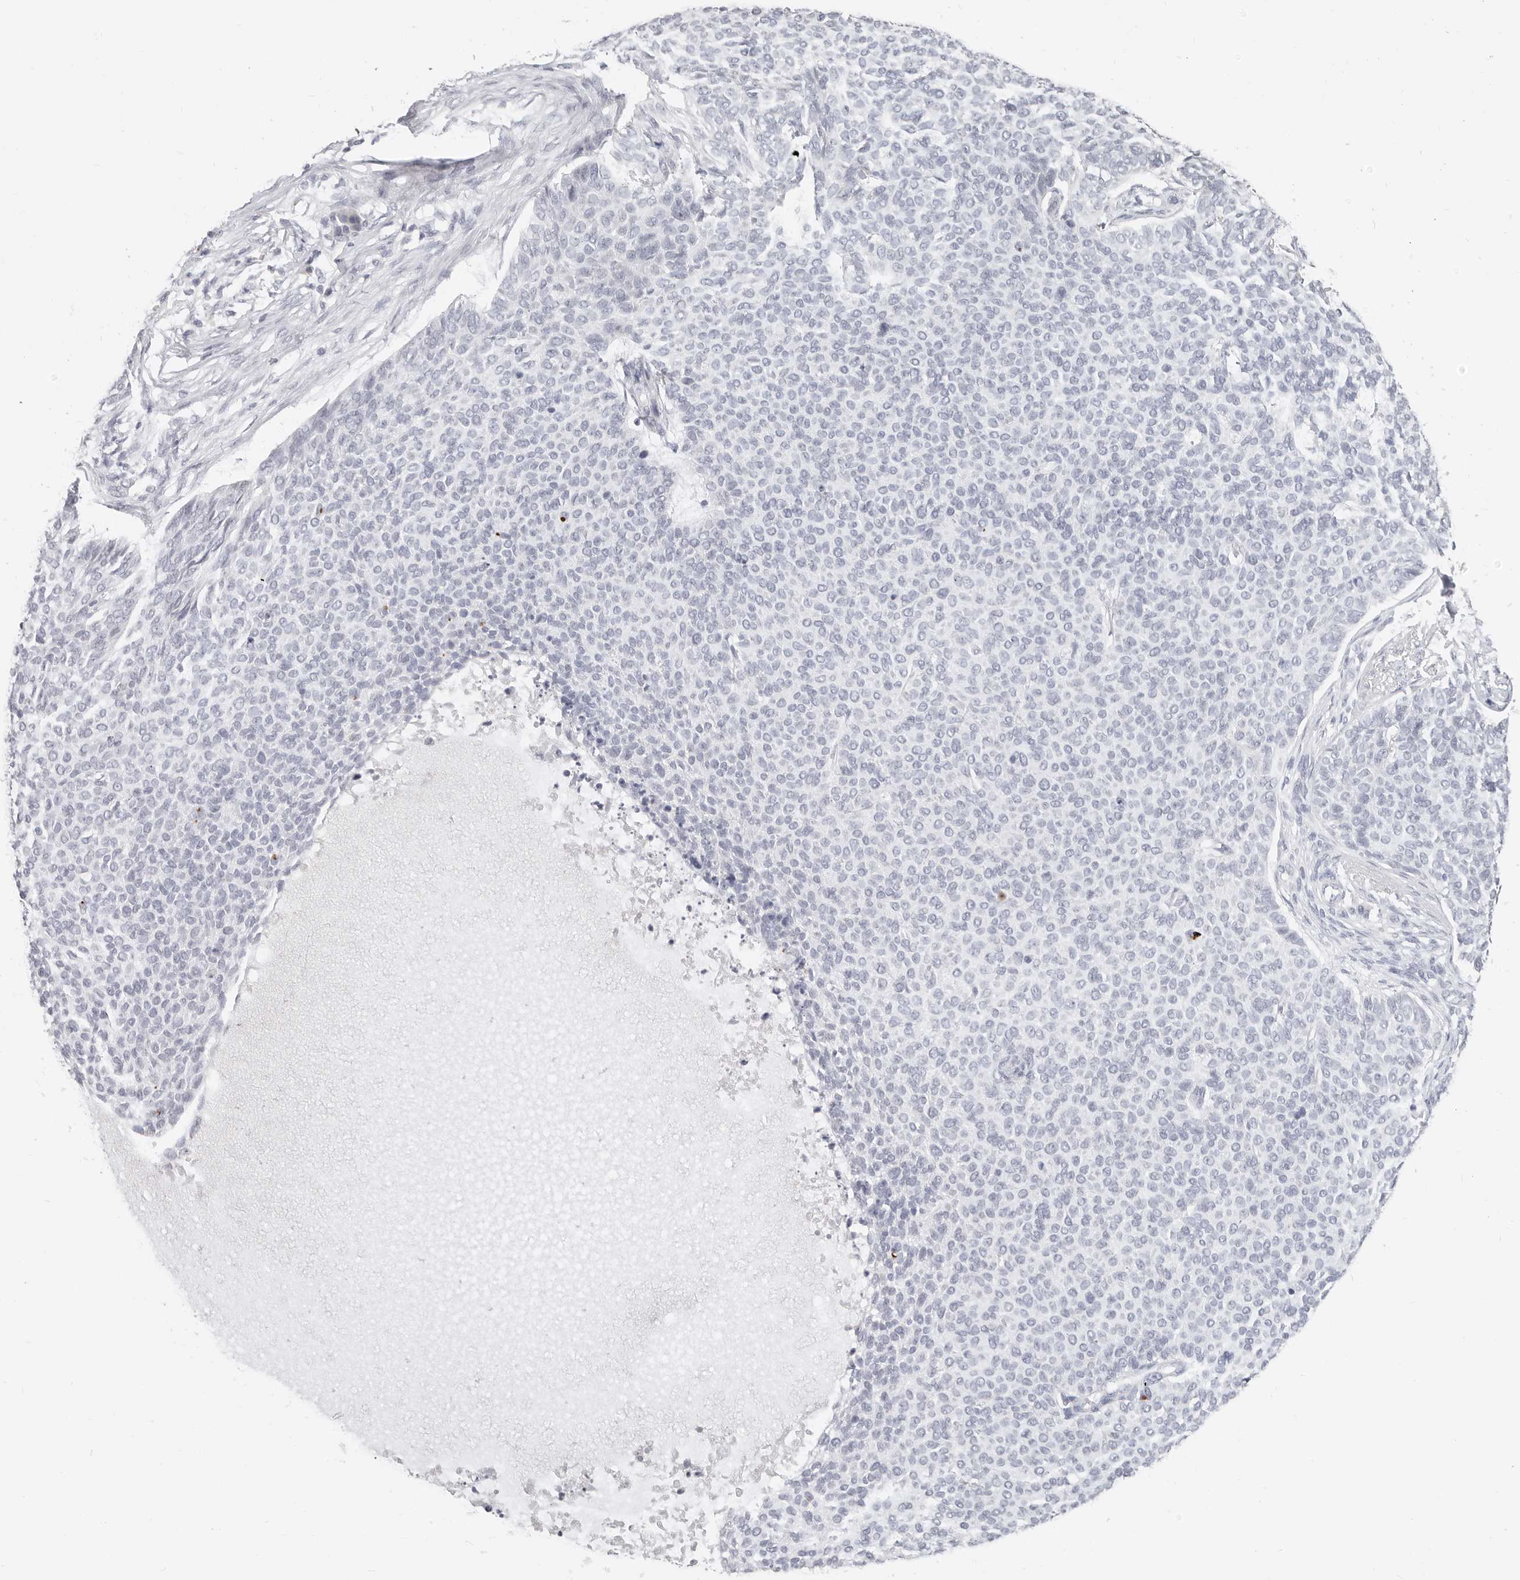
{"staining": {"intensity": "negative", "quantity": "none", "location": "none"}, "tissue": "skin cancer", "cell_type": "Tumor cells", "image_type": "cancer", "snomed": [{"axis": "morphology", "description": "Normal tissue, NOS"}, {"axis": "morphology", "description": "Basal cell carcinoma"}, {"axis": "topography", "description": "Skin"}], "caption": "Basal cell carcinoma (skin) was stained to show a protein in brown. There is no significant expression in tumor cells. (Brightfield microscopy of DAB immunohistochemistry (IHC) at high magnification).", "gene": "ASCL1", "patient": {"sex": "male", "age": 50}}